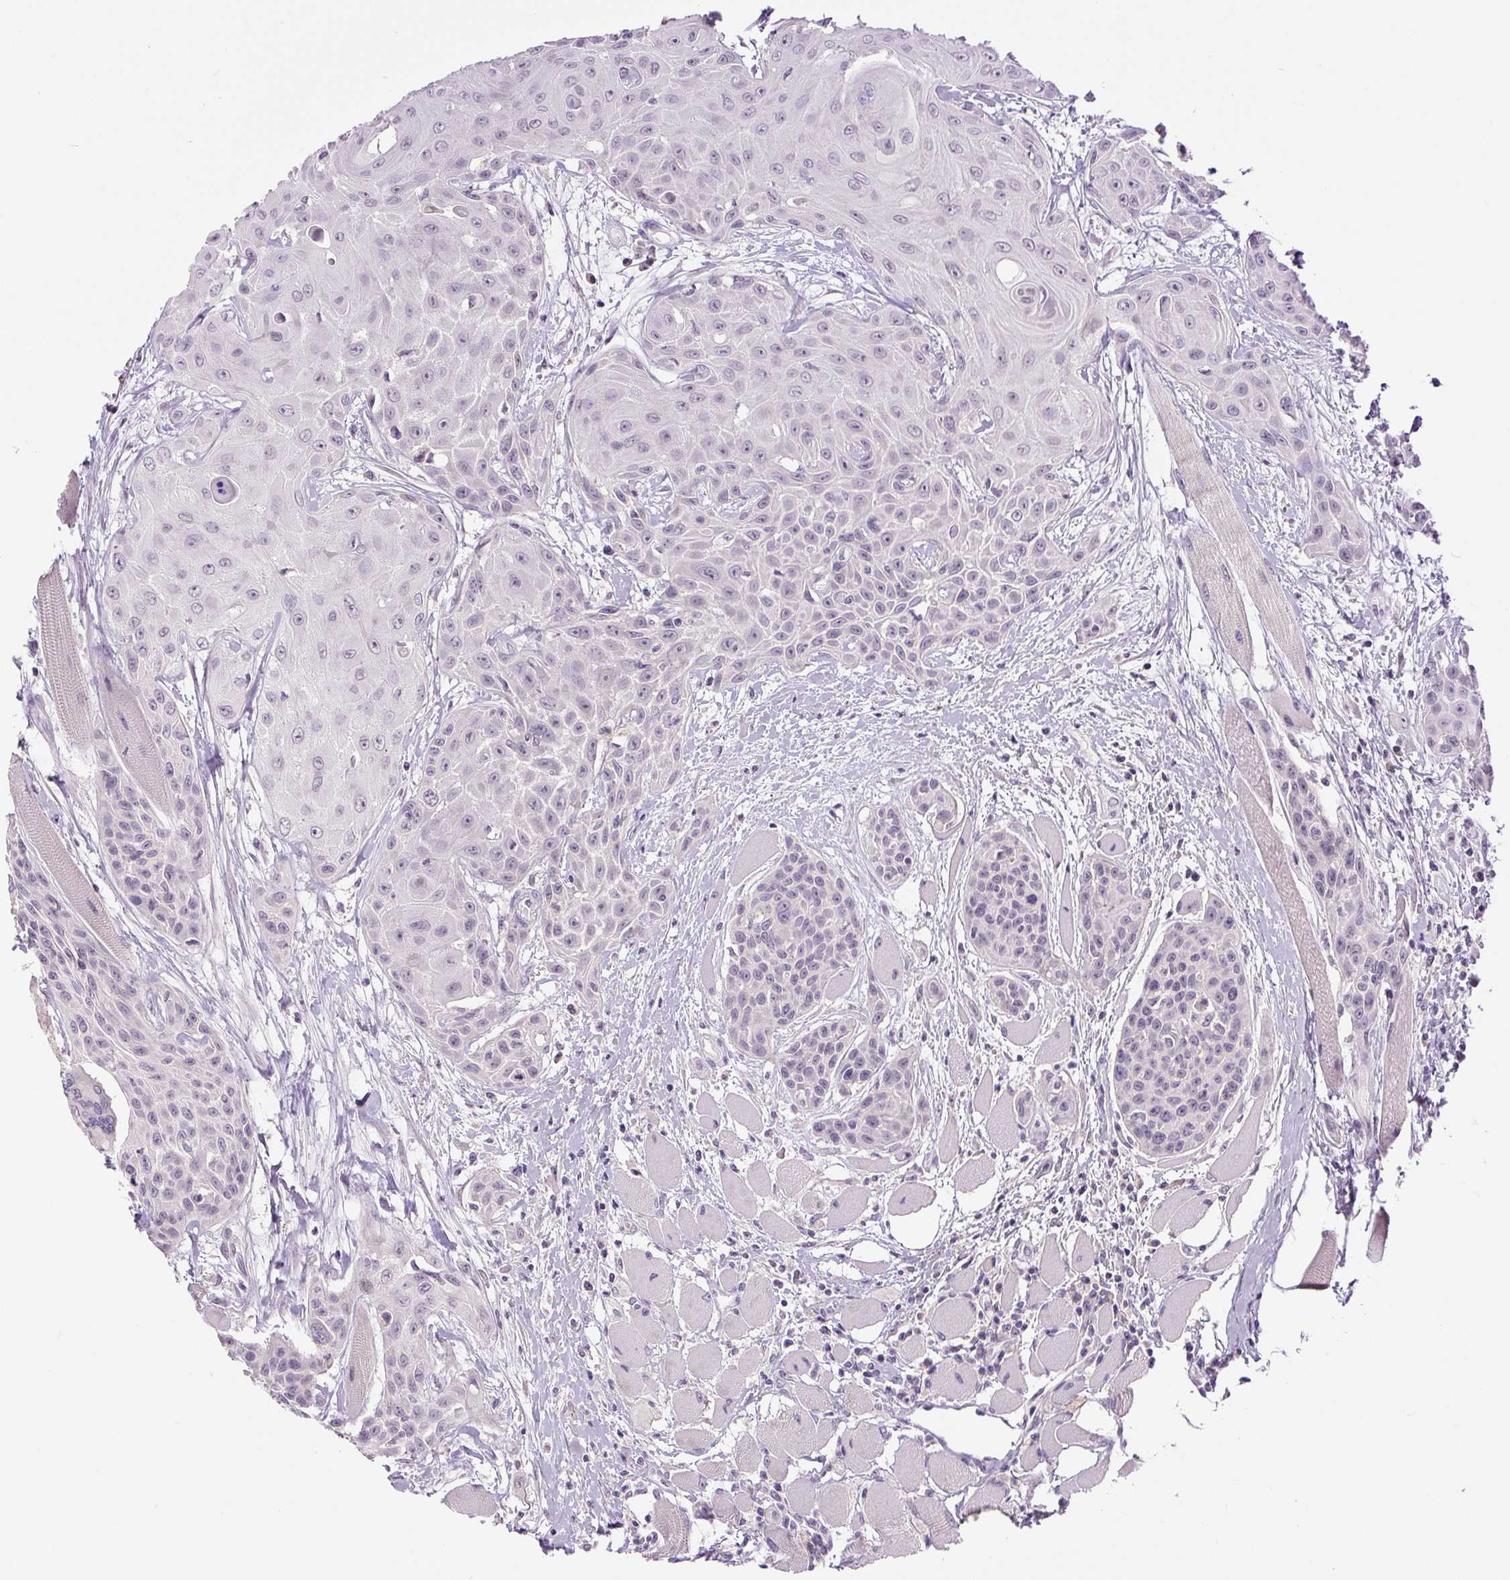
{"staining": {"intensity": "negative", "quantity": "none", "location": "none"}, "tissue": "head and neck cancer", "cell_type": "Tumor cells", "image_type": "cancer", "snomed": [{"axis": "morphology", "description": "Squamous cell carcinoma, NOS"}, {"axis": "topography", "description": "Head-Neck"}], "caption": "Immunohistochemistry histopathology image of neoplastic tissue: head and neck cancer (squamous cell carcinoma) stained with DAB displays no significant protein expression in tumor cells. The staining was performed using DAB (3,3'-diaminobenzidine) to visualize the protein expression in brown, while the nuclei were stained in blue with hematoxylin (Magnification: 20x).", "gene": "FABP7", "patient": {"sex": "female", "age": 73}}